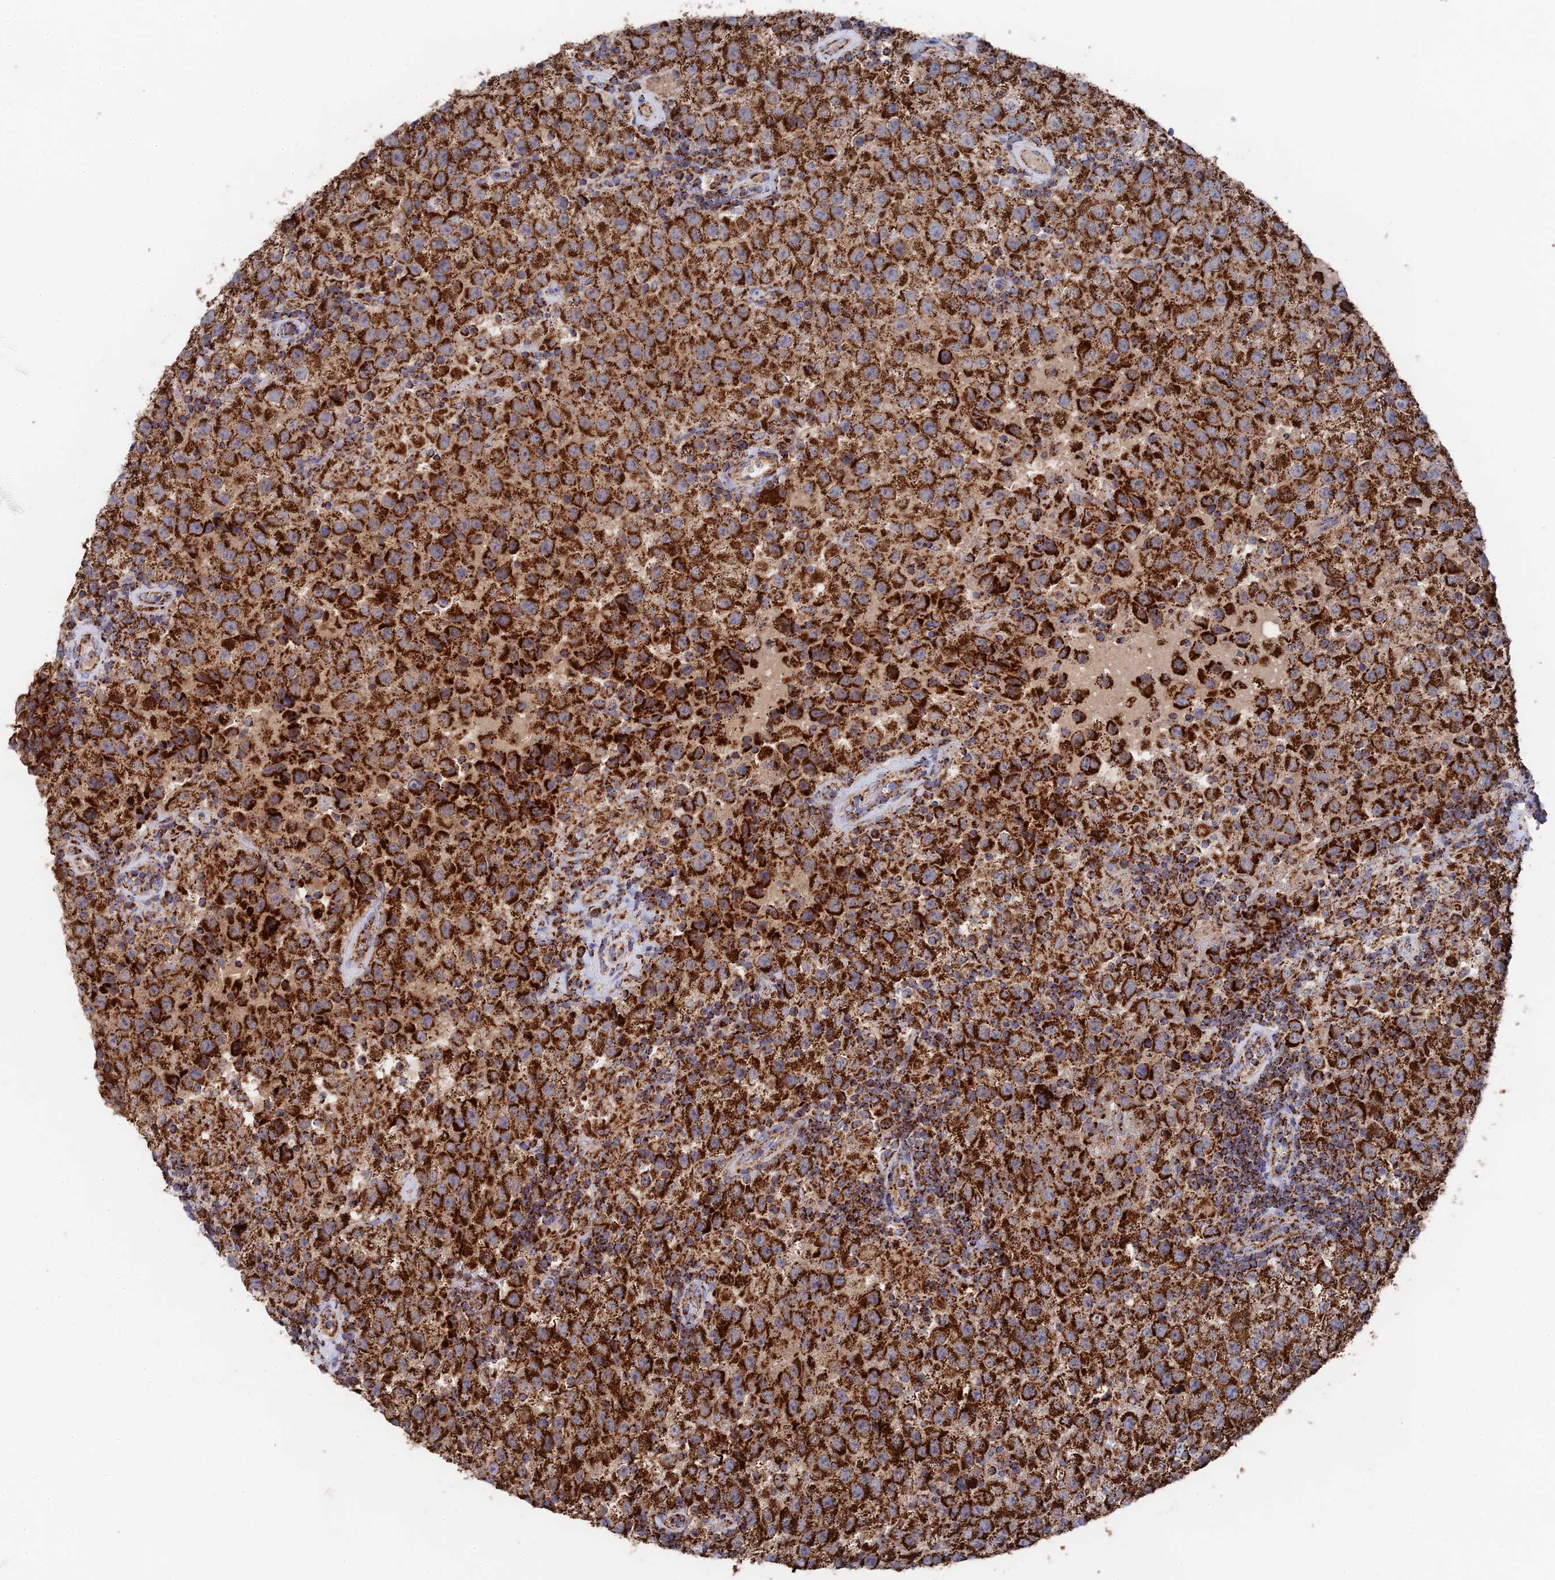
{"staining": {"intensity": "strong", "quantity": ">75%", "location": "cytoplasmic/membranous"}, "tissue": "testis cancer", "cell_type": "Tumor cells", "image_type": "cancer", "snomed": [{"axis": "morphology", "description": "Seminoma, NOS"}, {"axis": "morphology", "description": "Carcinoma, Embryonal, NOS"}, {"axis": "topography", "description": "Testis"}], "caption": "A brown stain shows strong cytoplasmic/membranous positivity of a protein in testis cancer tumor cells. The protein is shown in brown color, while the nuclei are stained blue.", "gene": "HAUS8", "patient": {"sex": "male", "age": 41}}